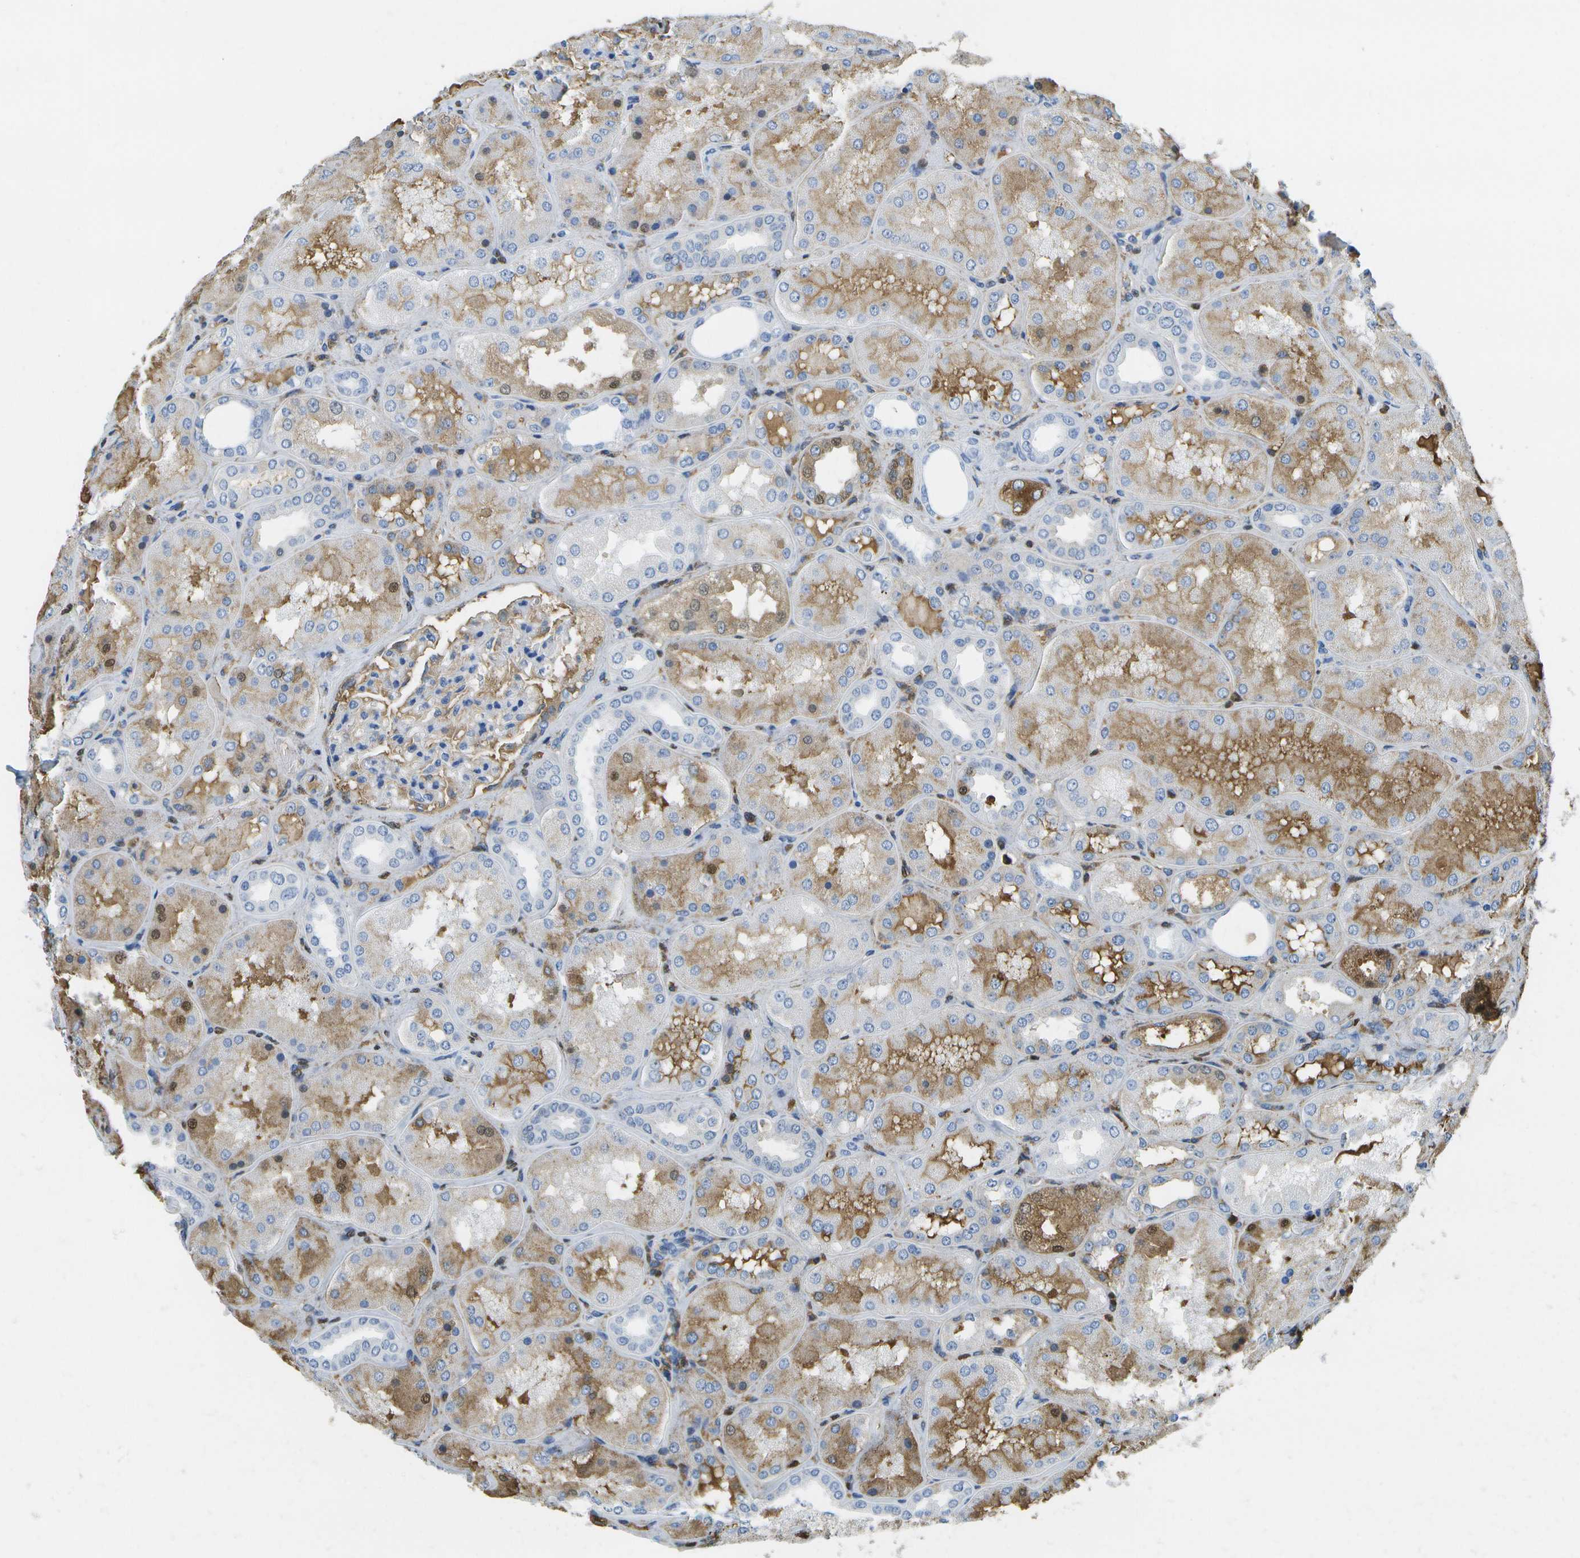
{"staining": {"intensity": "negative", "quantity": "none", "location": "none"}, "tissue": "kidney", "cell_type": "Cells in glomeruli", "image_type": "normal", "snomed": [{"axis": "morphology", "description": "Normal tissue, NOS"}, {"axis": "topography", "description": "Kidney"}], "caption": "Protein analysis of normal kidney displays no significant staining in cells in glomeruli. (DAB IHC visualized using brightfield microscopy, high magnification).", "gene": "SERPINA1", "patient": {"sex": "female", "age": 56}}